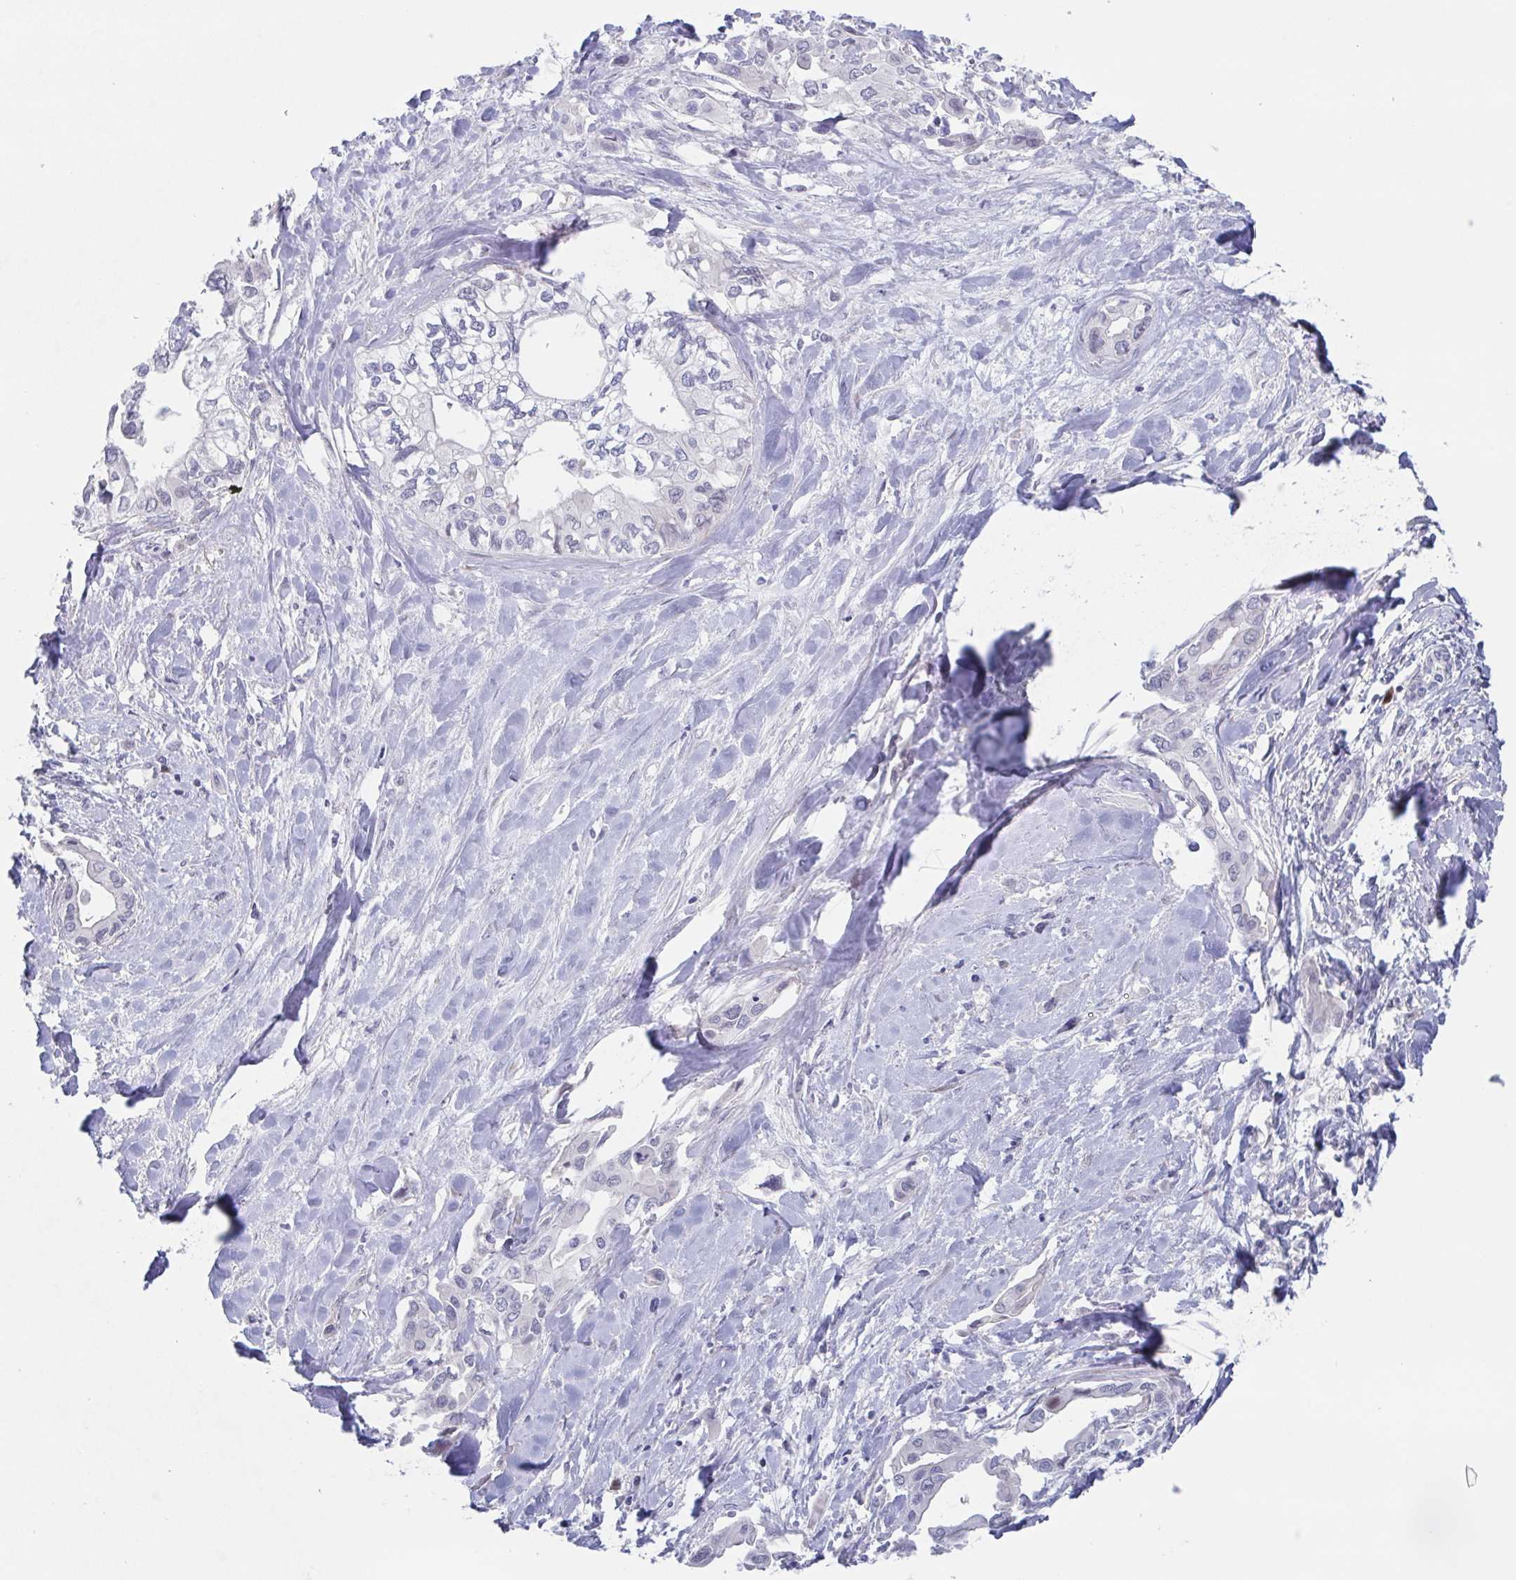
{"staining": {"intensity": "negative", "quantity": "none", "location": "none"}, "tissue": "liver cancer", "cell_type": "Tumor cells", "image_type": "cancer", "snomed": [{"axis": "morphology", "description": "Cholangiocarcinoma"}, {"axis": "topography", "description": "Liver"}], "caption": "This histopathology image is of liver cancer stained with IHC to label a protein in brown with the nuclei are counter-stained blue. There is no expression in tumor cells.", "gene": "POU2F3", "patient": {"sex": "female", "age": 64}}